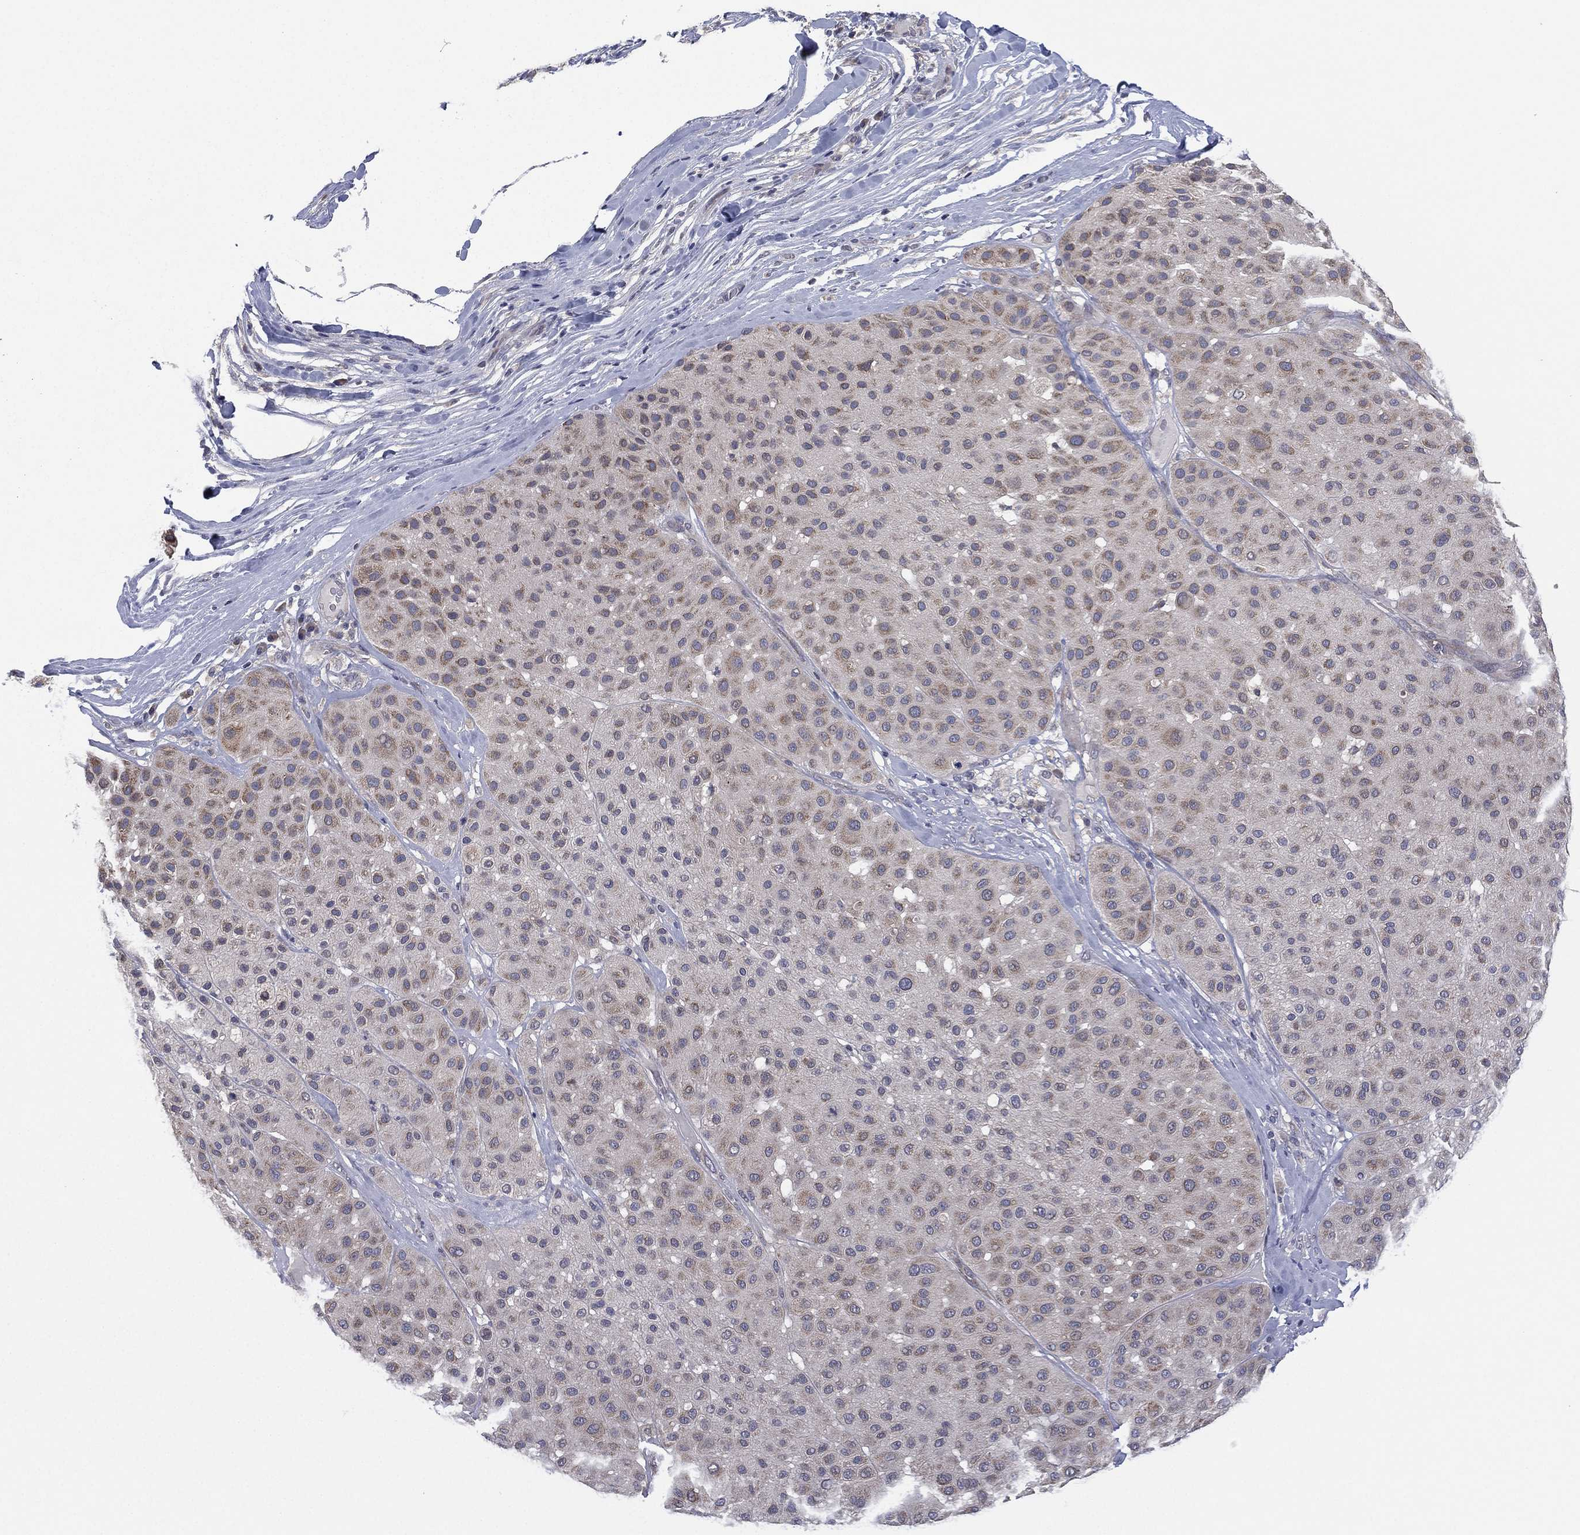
{"staining": {"intensity": "negative", "quantity": "none", "location": "none"}, "tissue": "melanoma", "cell_type": "Tumor cells", "image_type": "cancer", "snomed": [{"axis": "morphology", "description": "Malignant melanoma, Metastatic site"}, {"axis": "topography", "description": "Smooth muscle"}], "caption": "Malignant melanoma (metastatic site) was stained to show a protein in brown. There is no significant expression in tumor cells. (Immunohistochemistry, brightfield microscopy, high magnification).", "gene": "MPP7", "patient": {"sex": "male", "age": 41}}